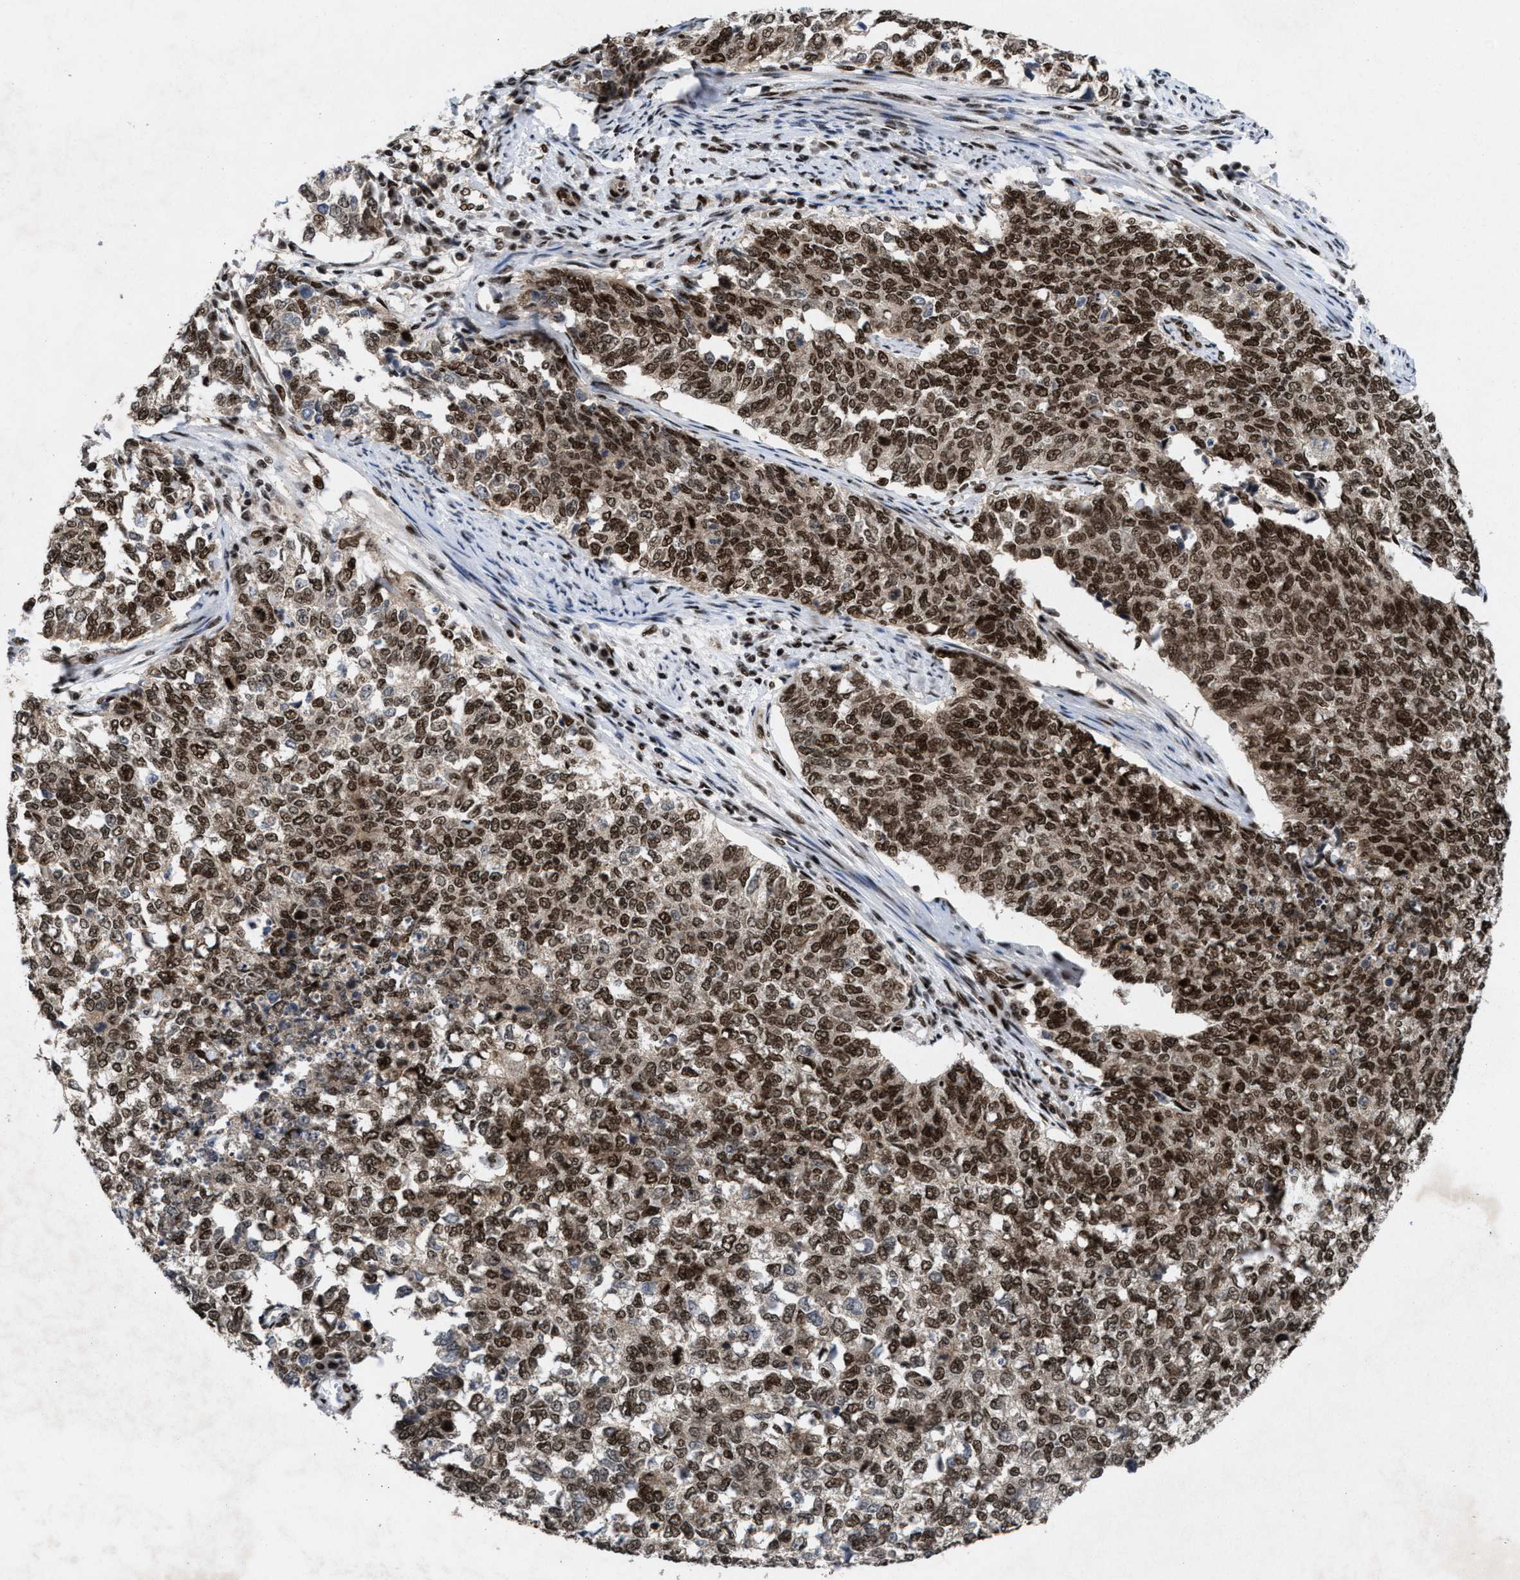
{"staining": {"intensity": "moderate", "quantity": ">75%", "location": "cytoplasmic/membranous,nuclear"}, "tissue": "cervical cancer", "cell_type": "Tumor cells", "image_type": "cancer", "snomed": [{"axis": "morphology", "description": "Squamous cell carcinoma, NOS"}, {"axis": "topography", "description": "Cervix"}], "caption": "IHC of human cervical cancer displays medium levels of moderate cytoplasmic/membranous and nuclear expression in approximately >75% of tumor cells. (IHC, brightfield microscopy, high magnification).", "gene": "WIZ", "patient": {"sex": "female", "age": 63}}